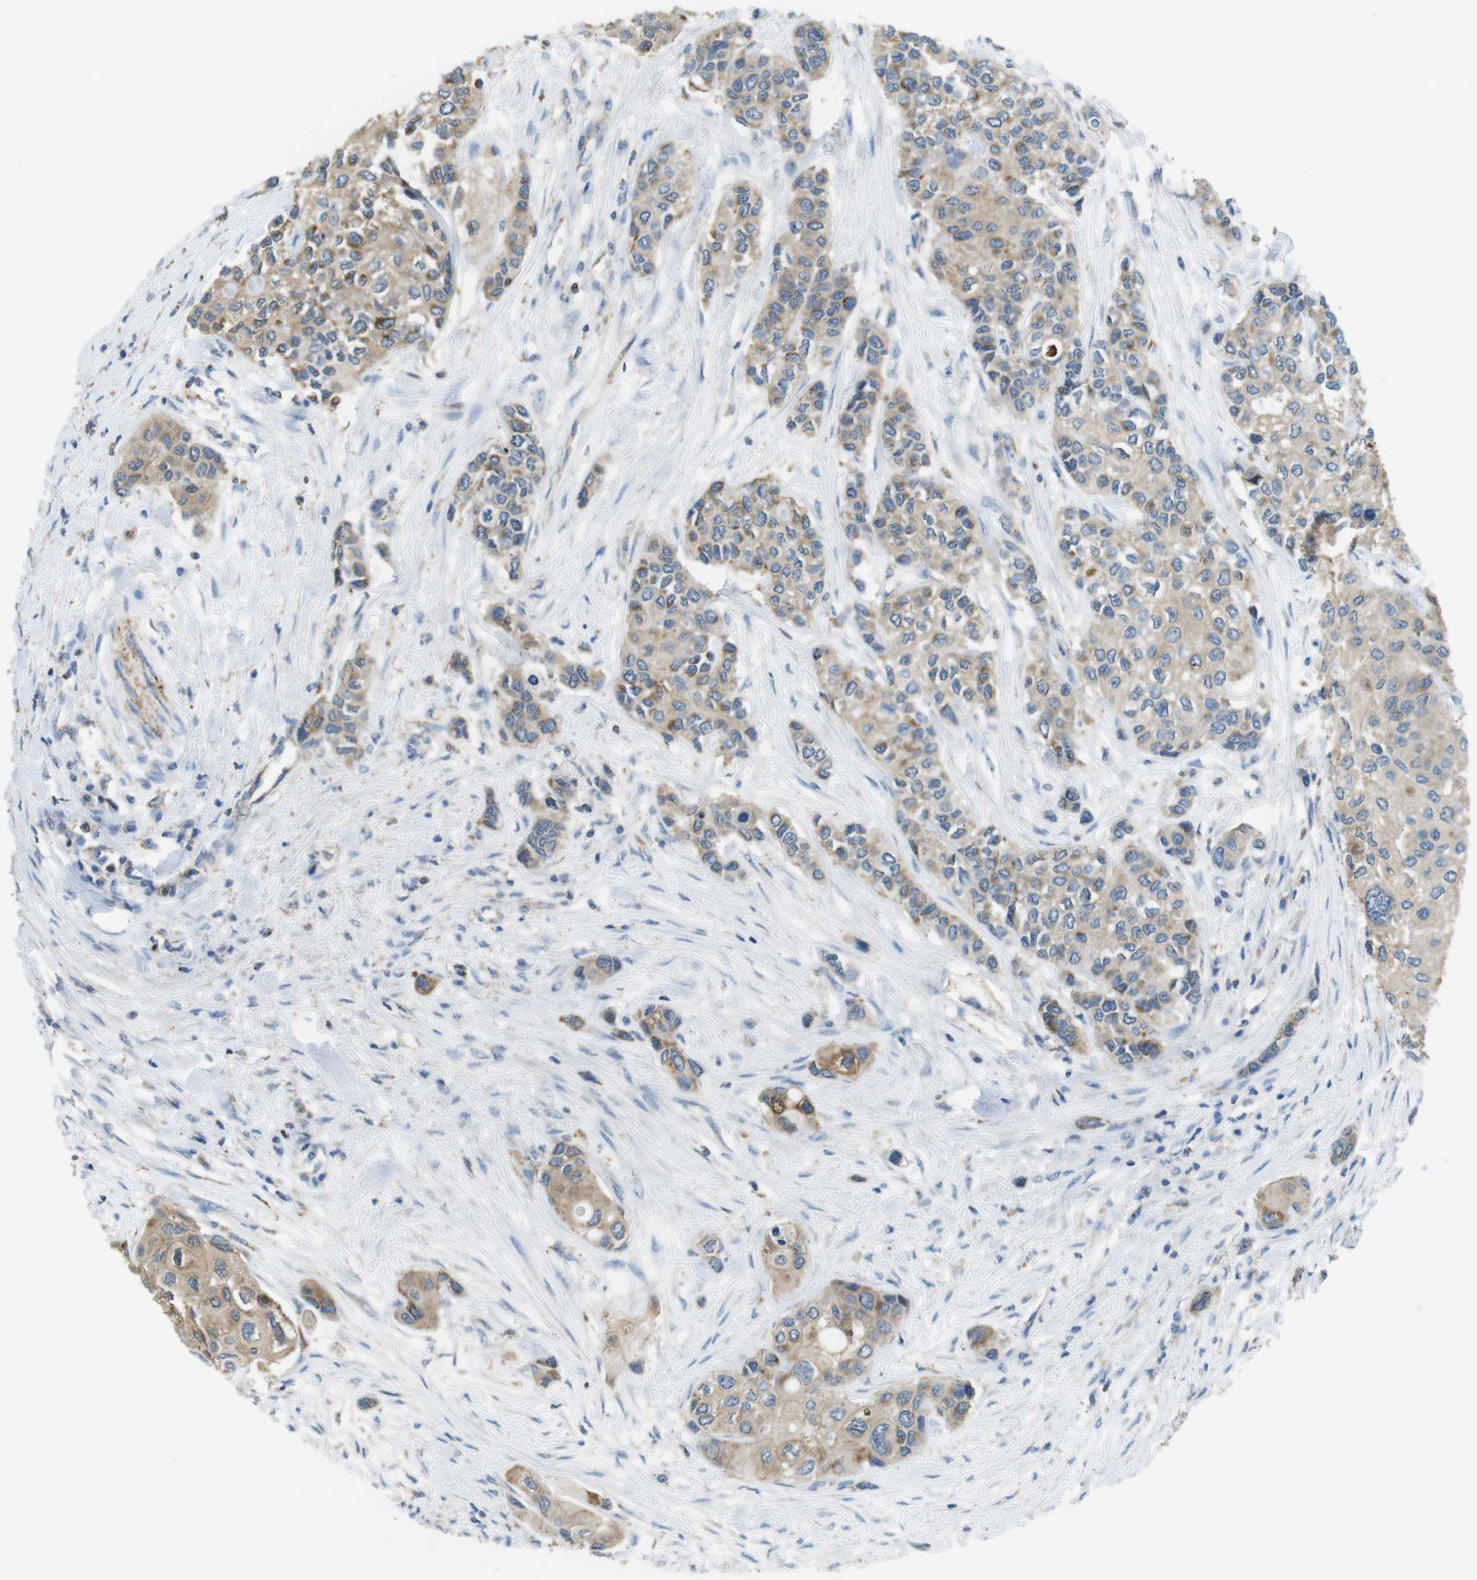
{"staining": {"intensity": "weak", "quantity": ">75%", "location": "cytoplasmic/membranous"}, "tissue": "urothelial cancer", "cell_type": "Tumor cells", "image_type": "cancer", "snomed": [{"axis": "morphology", "description": "Urothelial carcinoma, High grade"}, {"axis": "topography", "description": "Urinary bladder"}], "caption": "Urothelial cancer stained with a brown dye shows weak cytoplasmic/membranous positive expression in about >75% of tumor cells.", "gene": "GRIK2", "patient": {"sex": "female", "age": 56}}